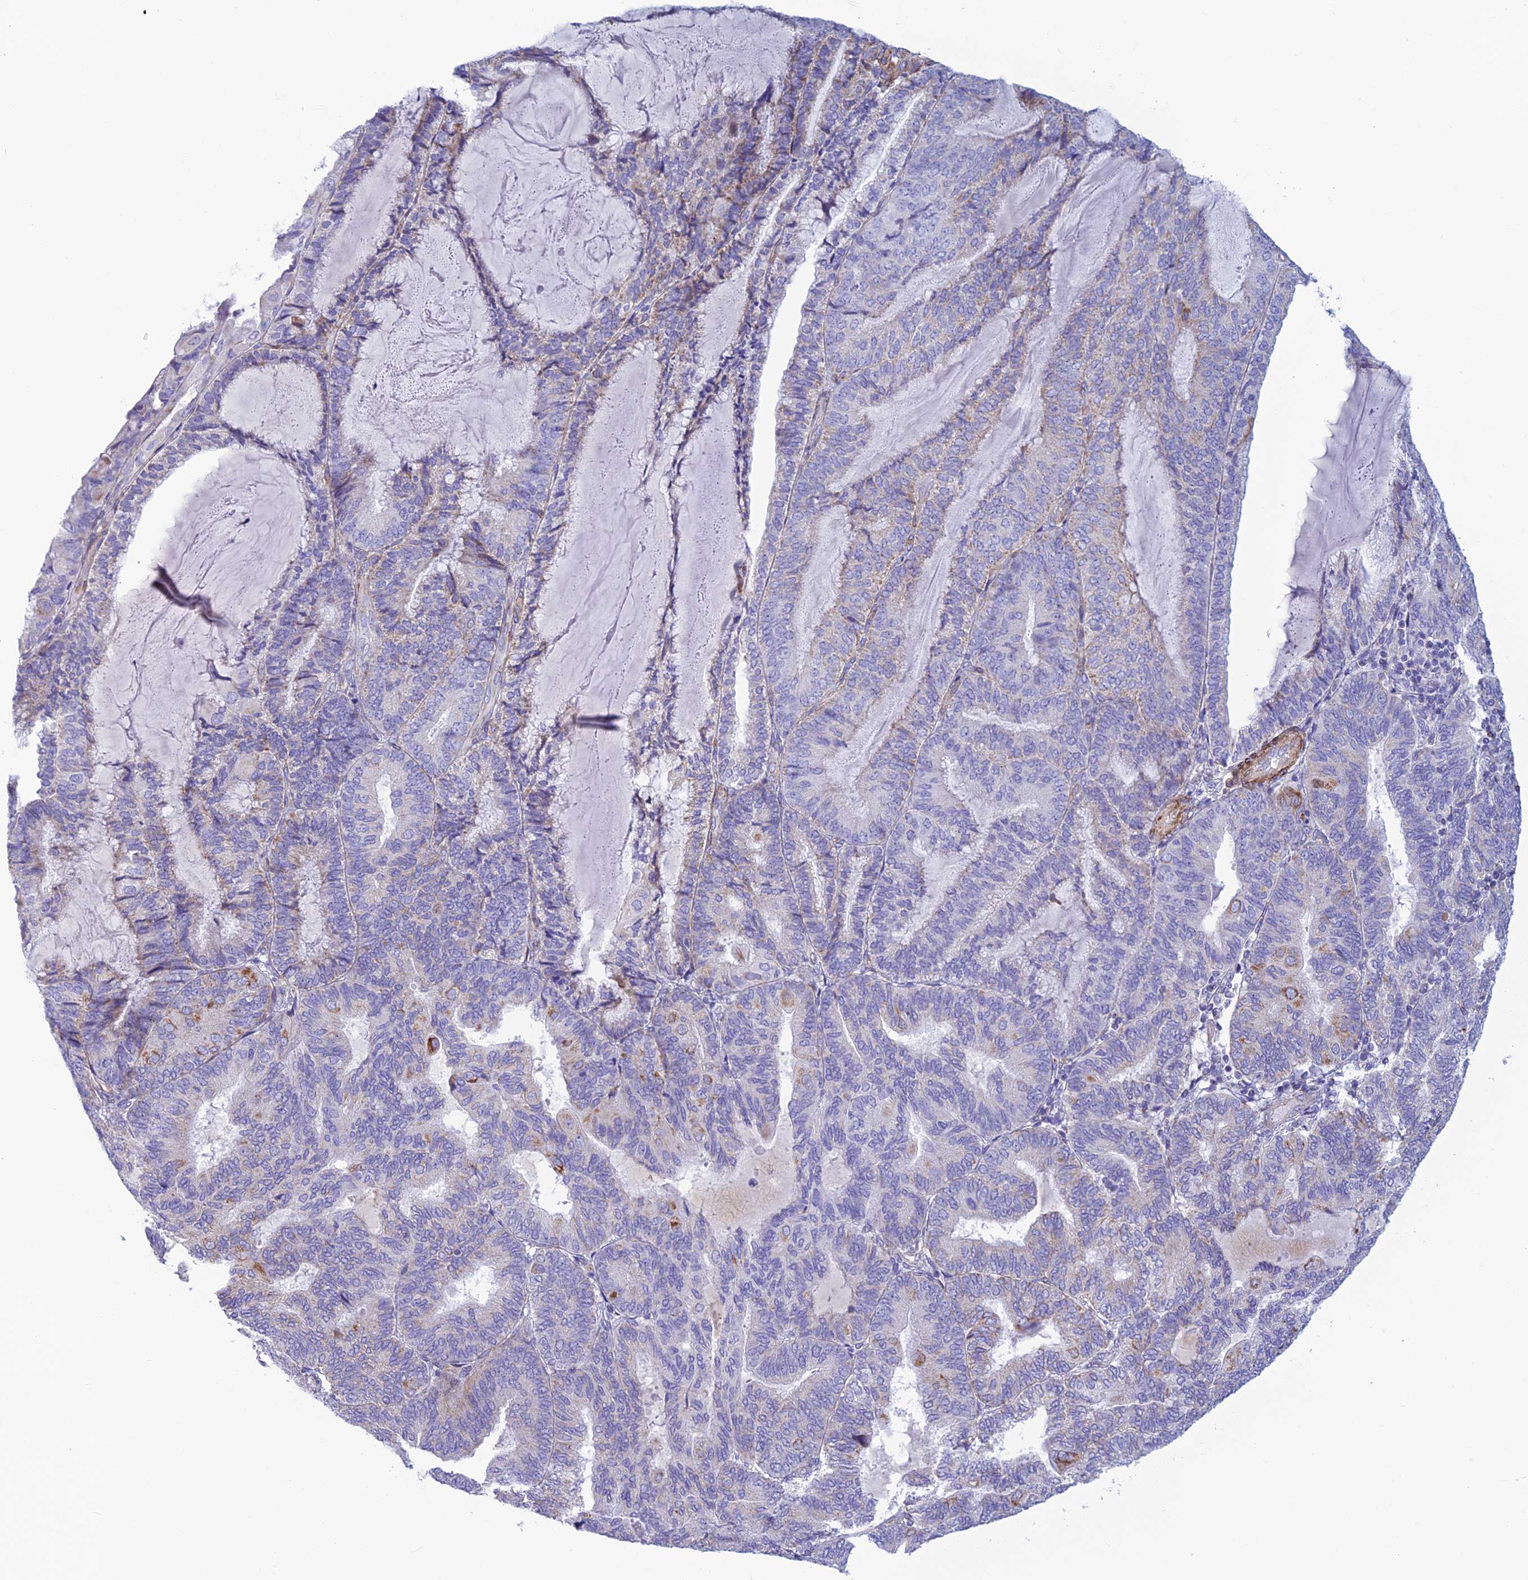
{"staining": {"intensity": "weak", "quantity": "<25%", "location": "cytoplasmic/membranous"}, "tissue": "endometrial cancer", "cell_type": "Tumor cells", "image_type": "cancer", "snomed": [{"axis": "morphology", "description": "Adenocarcinoma, NOS"}, {"axis": "topography", "description": "Endometrium"}], "caption": "An image of human endometrial cancer (adenocarcinoma) is negative for staining in tumor cells.", "gene": "POMGNT1", "patient": {"sex": "female", "age": 81}}